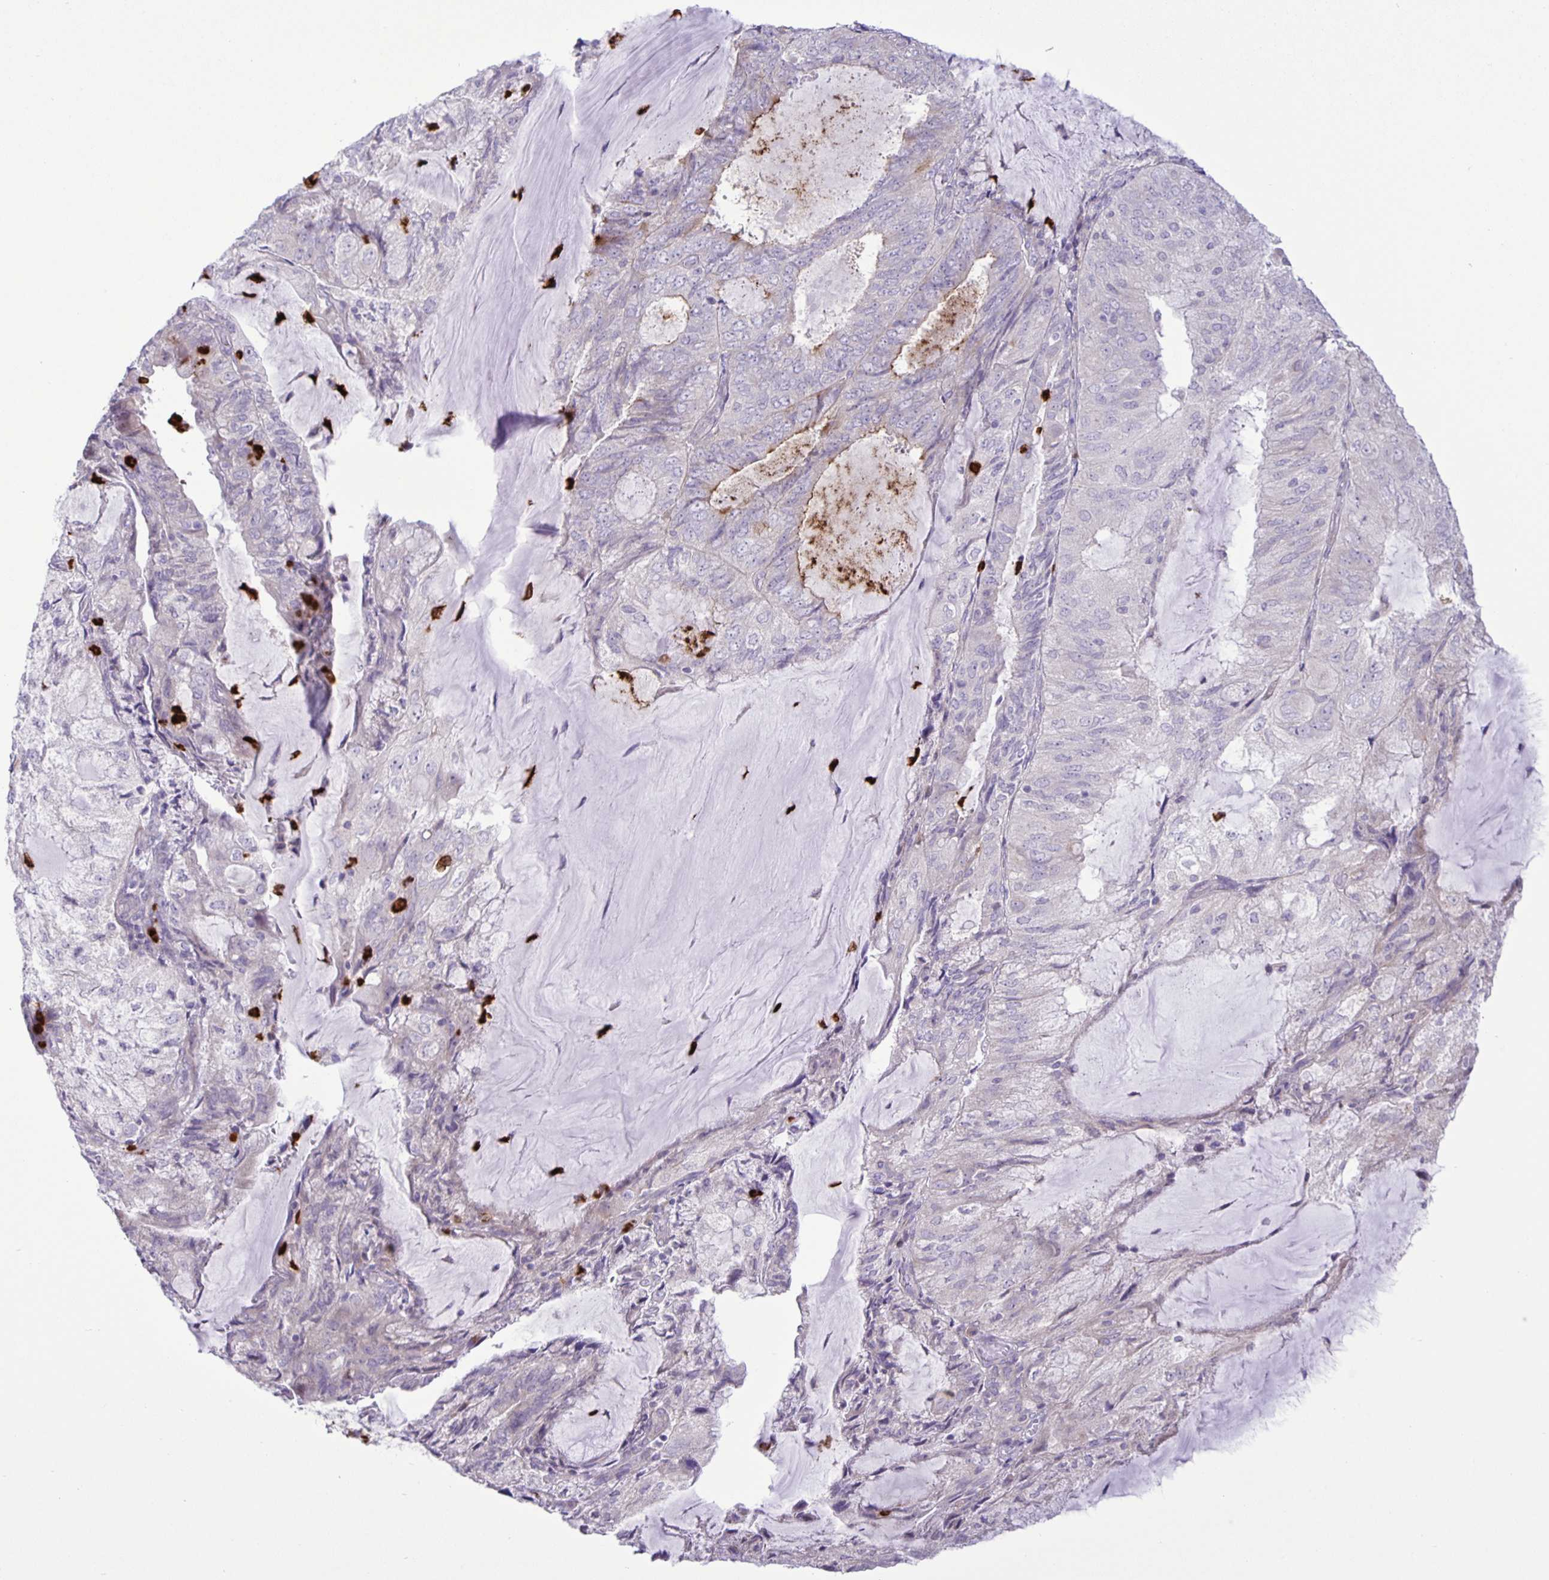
{"staining": {"intensity": "weak", "quantity": "<25%", "location": "cytoplasmic/membranous"}, "tissue": "endometrial cancer", "cell_type": "Tumor cells", "image_type": "cancer", "snomed": [{"axis": "morphology", "description": "Adenocarcinoma, NOS"}, {"axis": "topography", "description": "Endometrium"}], "caption": "A high-resolution histopathology image shows immunohistochemistry (IHC) staining of endometrial cancer (adenocarcinoma), which exhibits no significant positivity in tumor cells.", "gene": "ADCK1", "patient": {"sex": "female", "age": 81}}